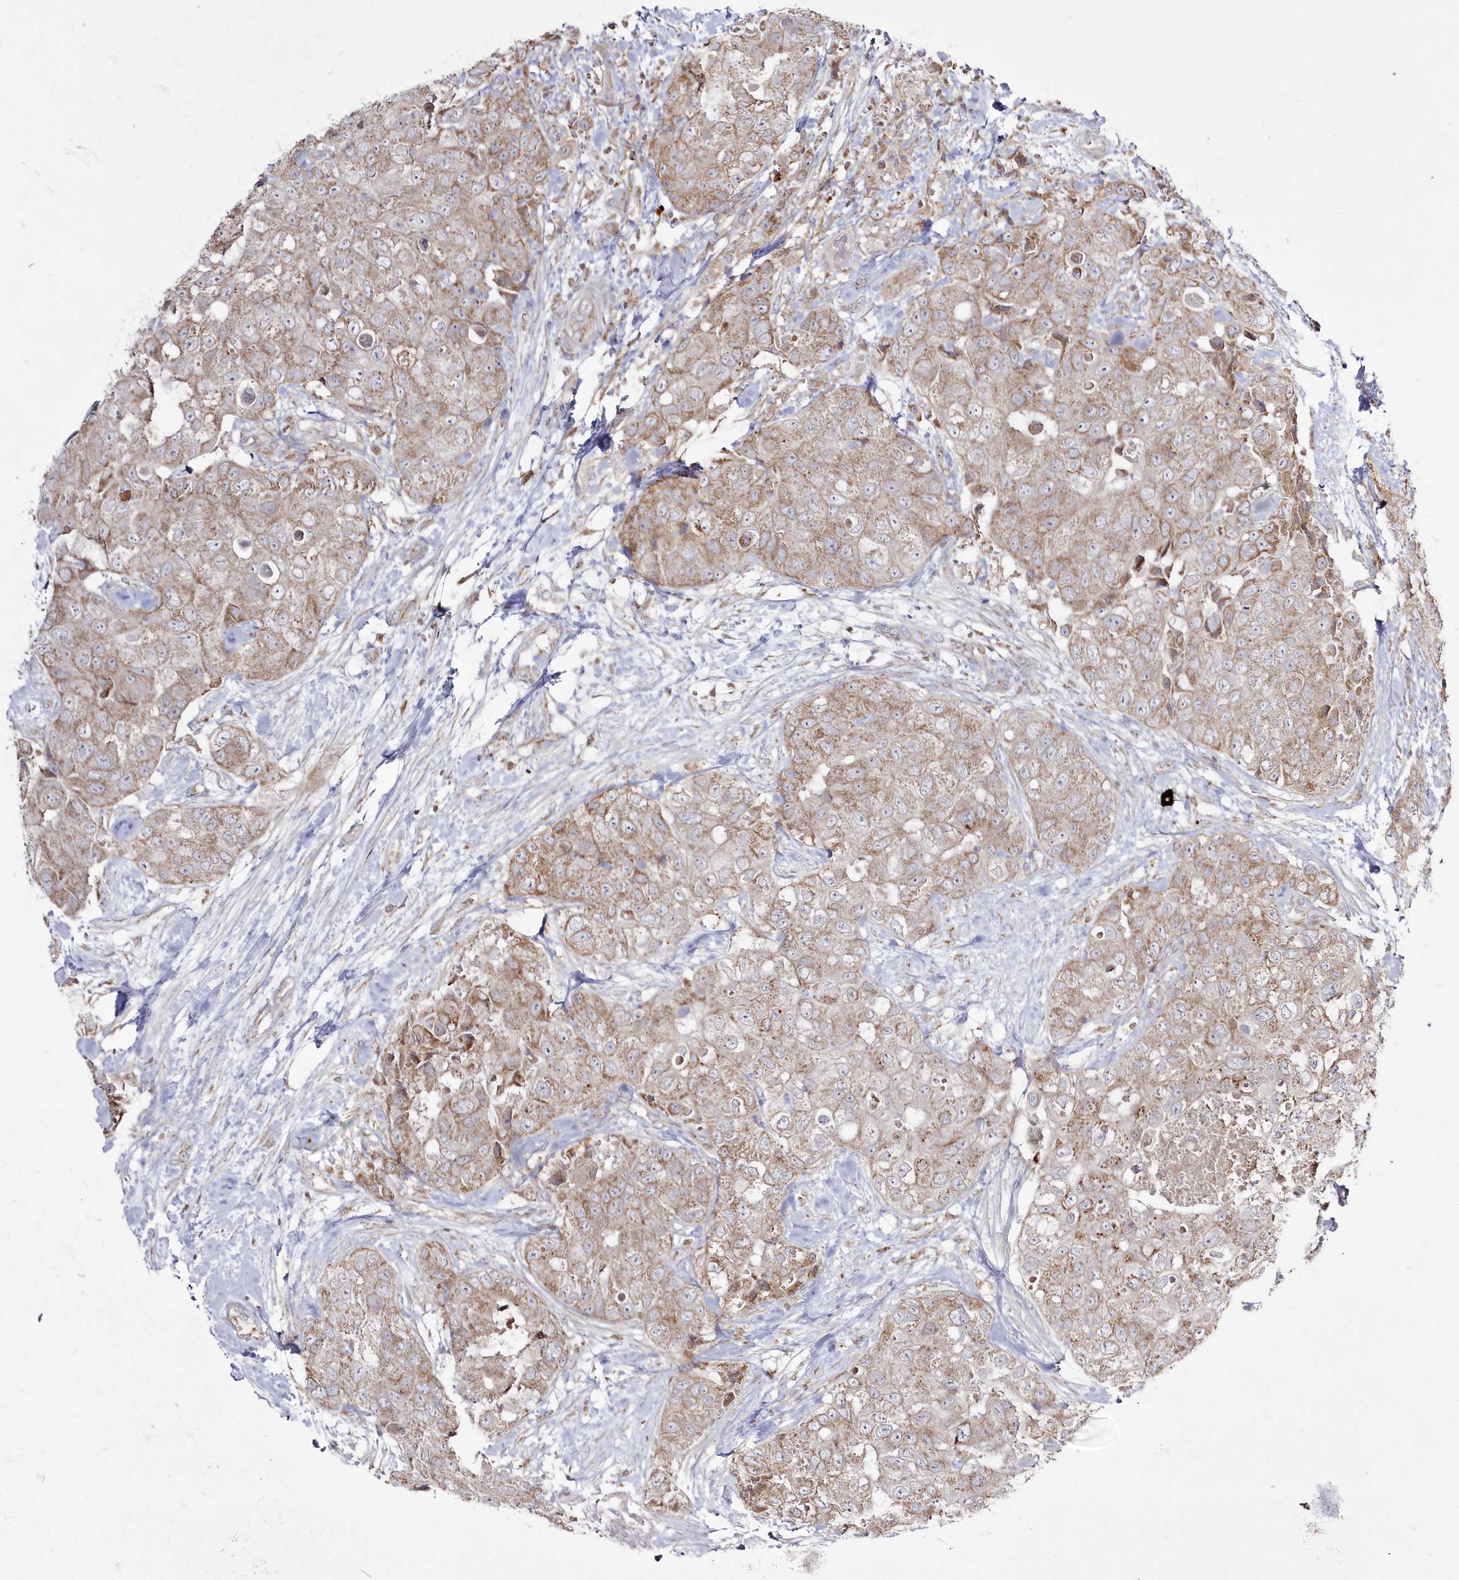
{"staining": {"intensity": "weak", "quantity": ">75%", "location": "cytoplasmic/membranous"}, "tissue": "breast cancer", "cell_type": "Tumor cells", "image_type": "cancer", "snomed": [{"axis": "morphology", "description": "Duct carcinoma"}, {"axis": "topography", "description": "Breast"}], "caption": "DAB immunohistochemical staining of breast cancer (infiltrating ductal carcinoma) displays weak cytoplasmic/membranous protein expression in approximately >75% of tumor cells.", "gene": "ARSB", "patient": {"sex": "female", "age": 62}}